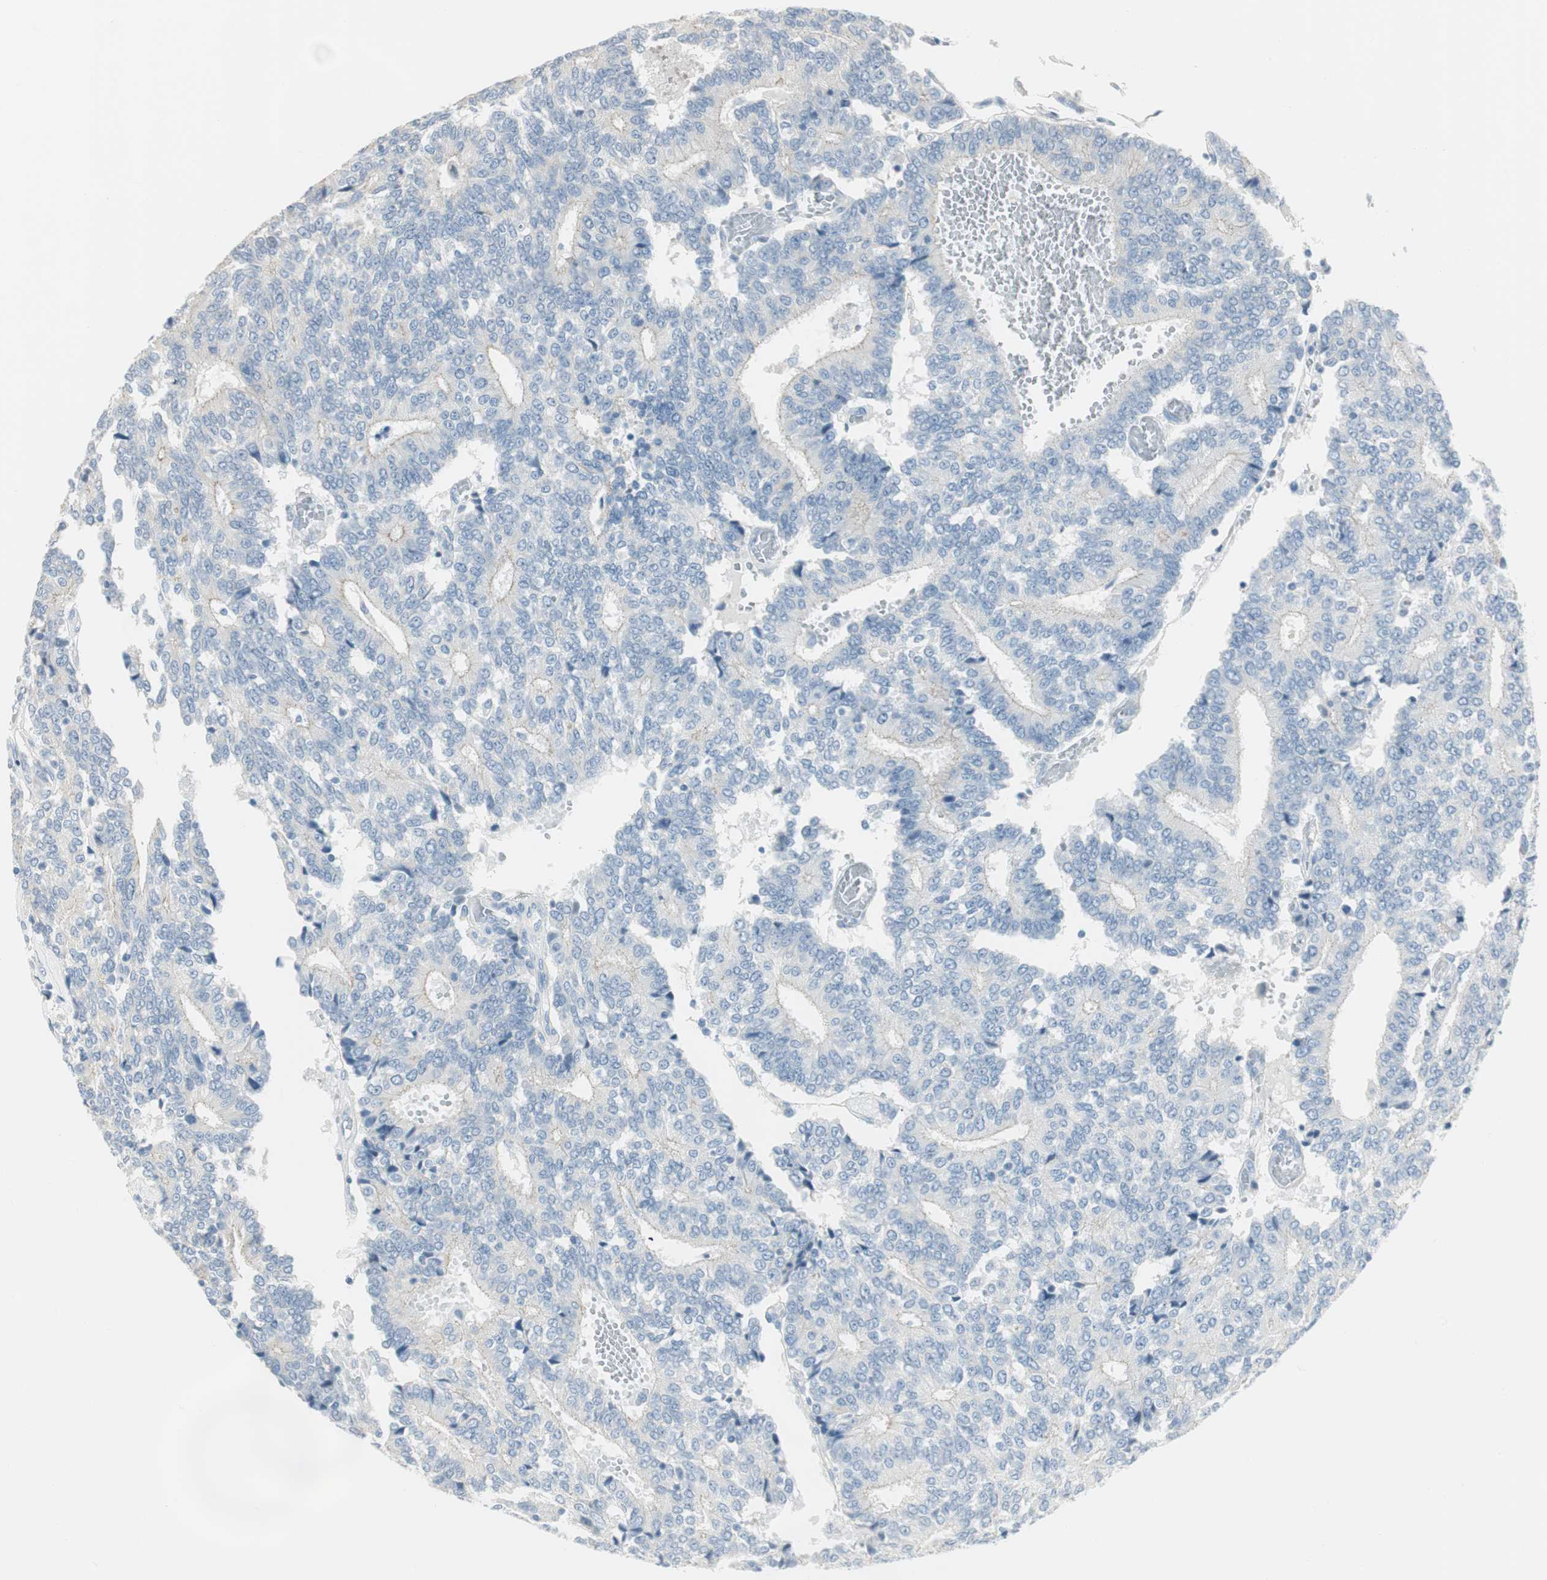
{"staining": {"intensity": "negative", "quantity": "none", "location": "none"}, "tissue": "prostate cancer", "cell_type": "Tumor cells", "image_type": "cancer", "snomed": [{"axis": "morphology", "description": "Adenocarcinoma, High grade"}, {"axis": "topography", "description": "Prostate"}], "caption": "There is no significant staining in tumor cells of prostate cancer (high-grade adenocarcinoma). The staining is performed using DAB (3,3'-diaminobenzidine) brown chromogen with nuclei counter-stained in using hematoxylin.", "gene": "SPINK4", "patient": {"sex": "male", "age": 55}}